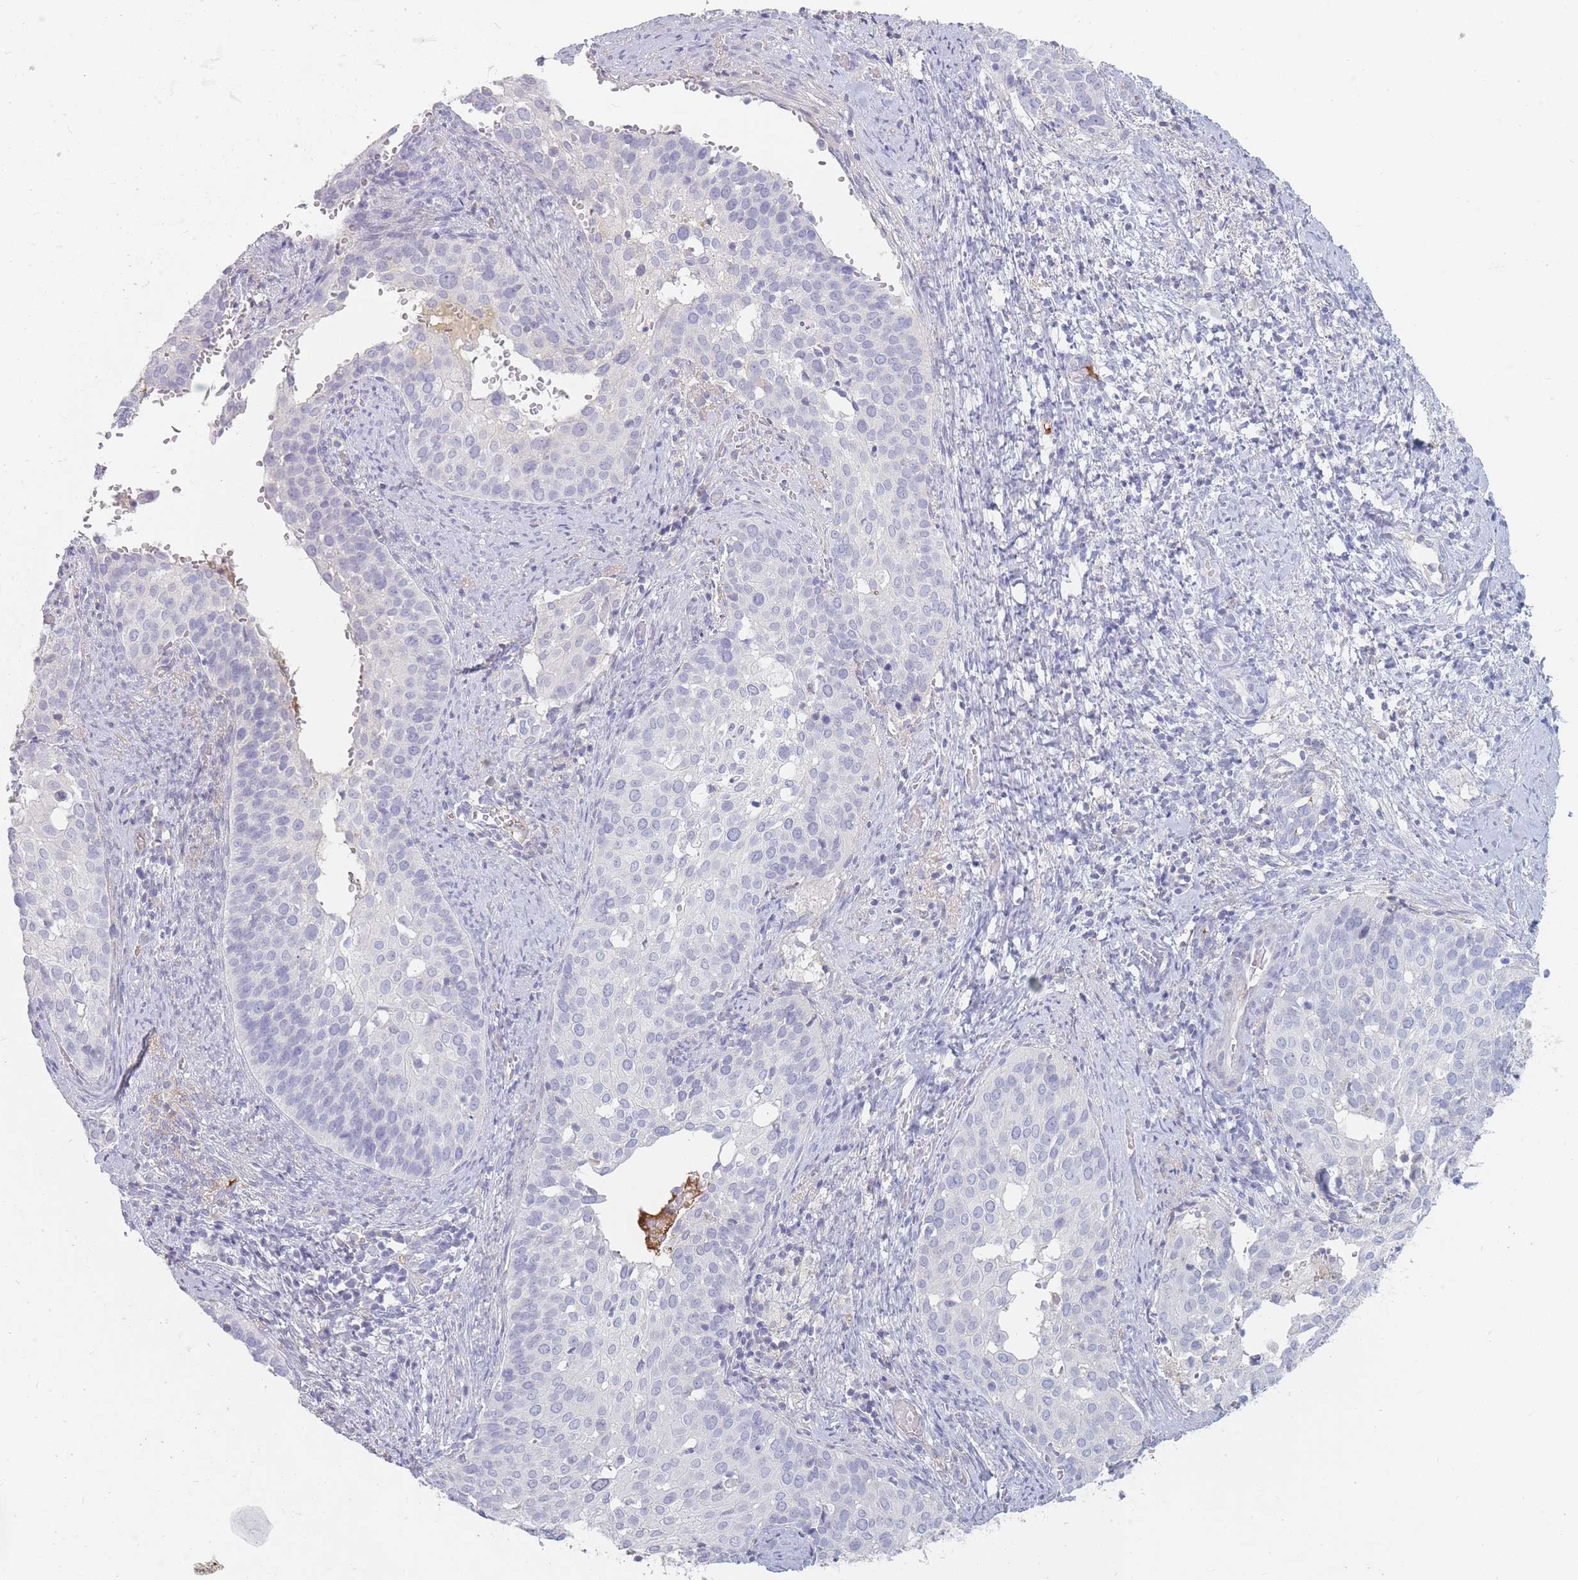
{"staining": {"intensity": "negative", "quantity": "none", "location": "none"}, "tissue": "cervical cancer", "cell_type": "Tumor cells", "image_type": "cancer", "snomed": [{"axis": "morphology", "description": "Squamous cell carcinoma, NOS"}, {"axis": "topography", "description": "Cervix"}], "caption": "This histopathology image is of cervical squamous cell carcinoma stained with immunohistochemistry (IHC) to label a protein in brown with the nuclei are counter-stained blue. There is no expression in tumor cells.", "gene": "PRG4", "patient": {"sex": "female", "age": 44}}